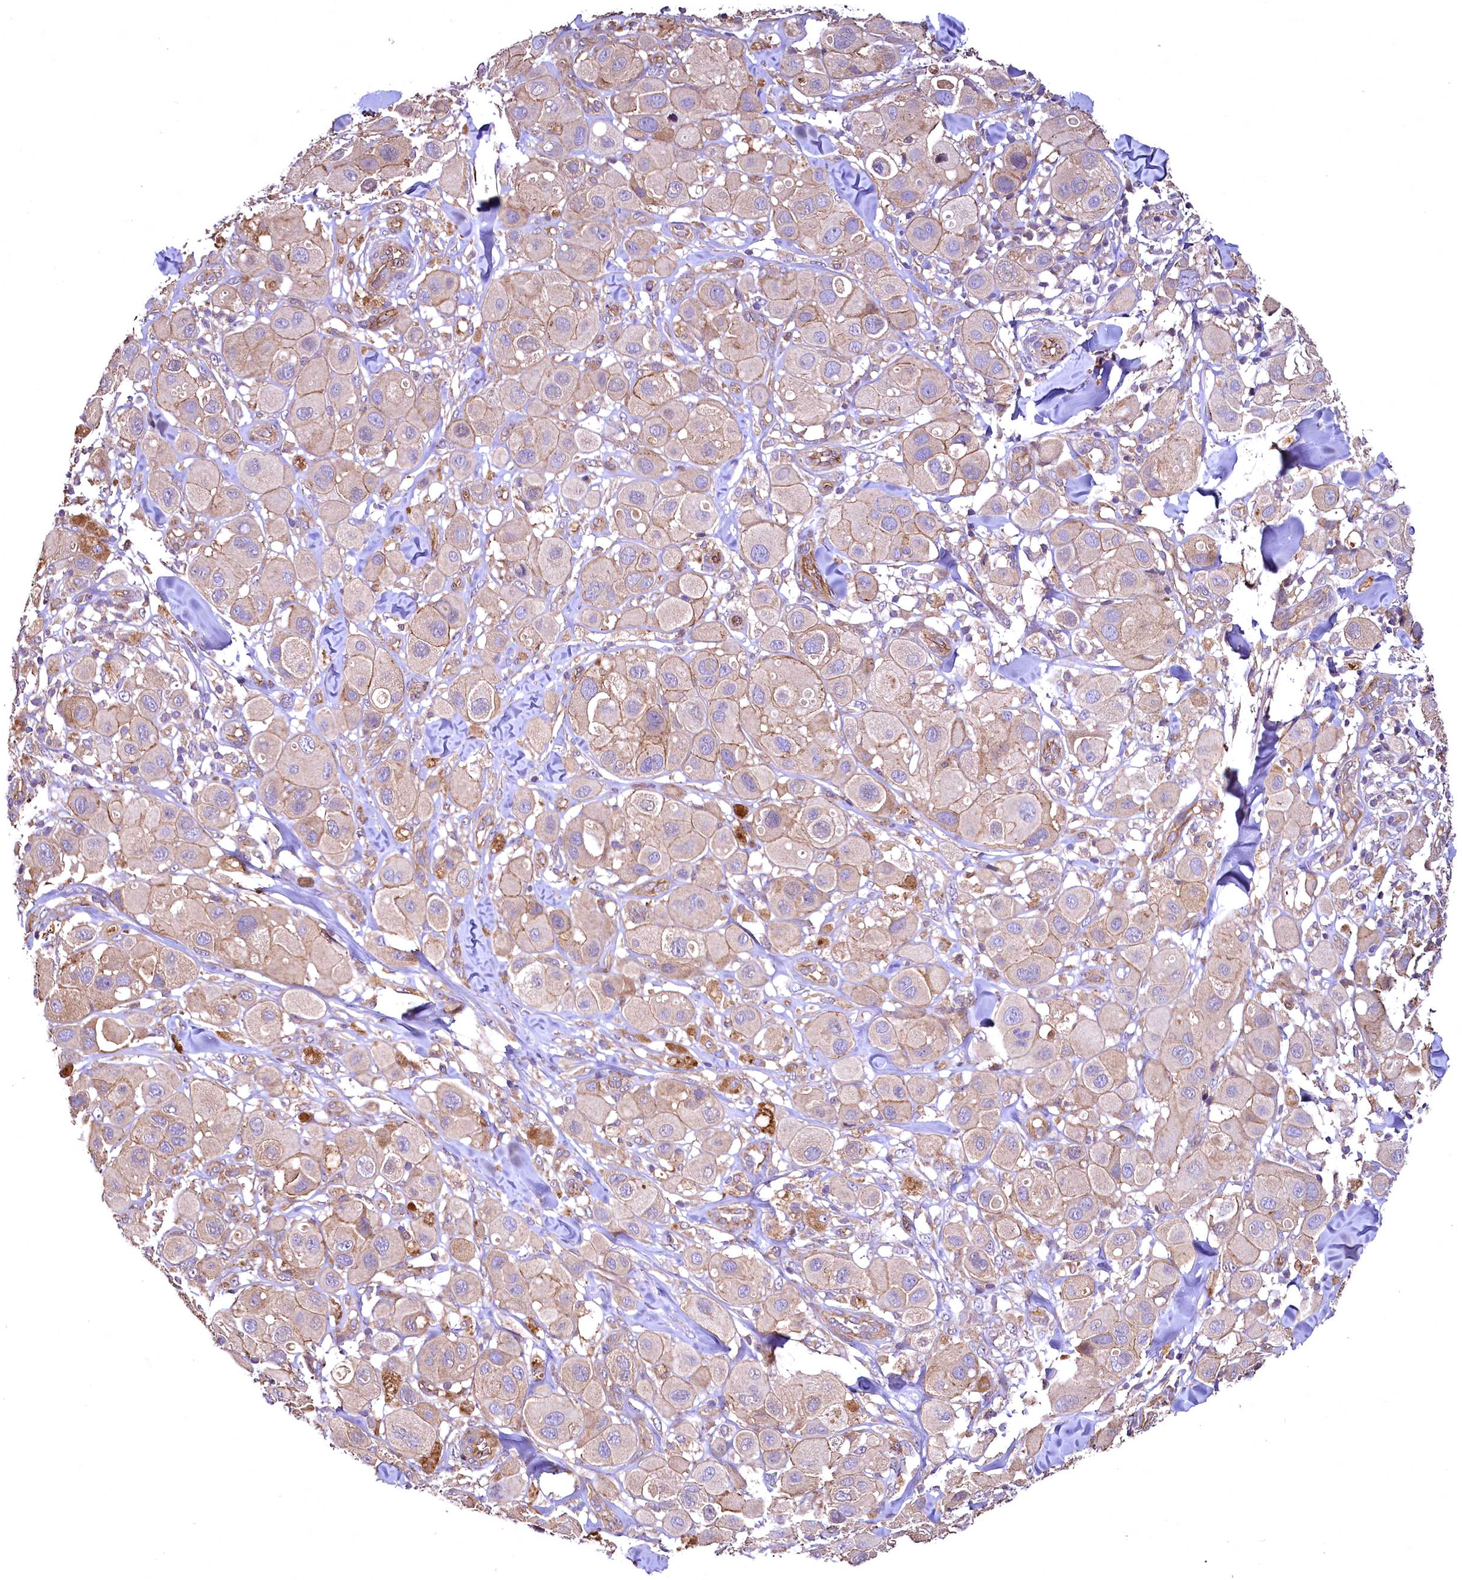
{"staining": {"intensity": "moderate", "quantity": ">75%", "location": "cytoplasmic/membranous"}, "tissue": "melanoma", "cell_type": "Tumor cells", "image_type": "cancer", "snomed": [{"axis": "morphology", "description": "Malignant melanoma, Metastatic site"}, {"axis": "topography", "description": "Skin"}], "caption": "Immunohistochemistry (IHC) image of melanoma stained for a protein (brown), which exhibits medium levels of moderate cytoplasmic/membranous positivity in about >75% of tumor cells.", "gene": "TBCEL", "patient": {"sex": "male", "age": 41}}